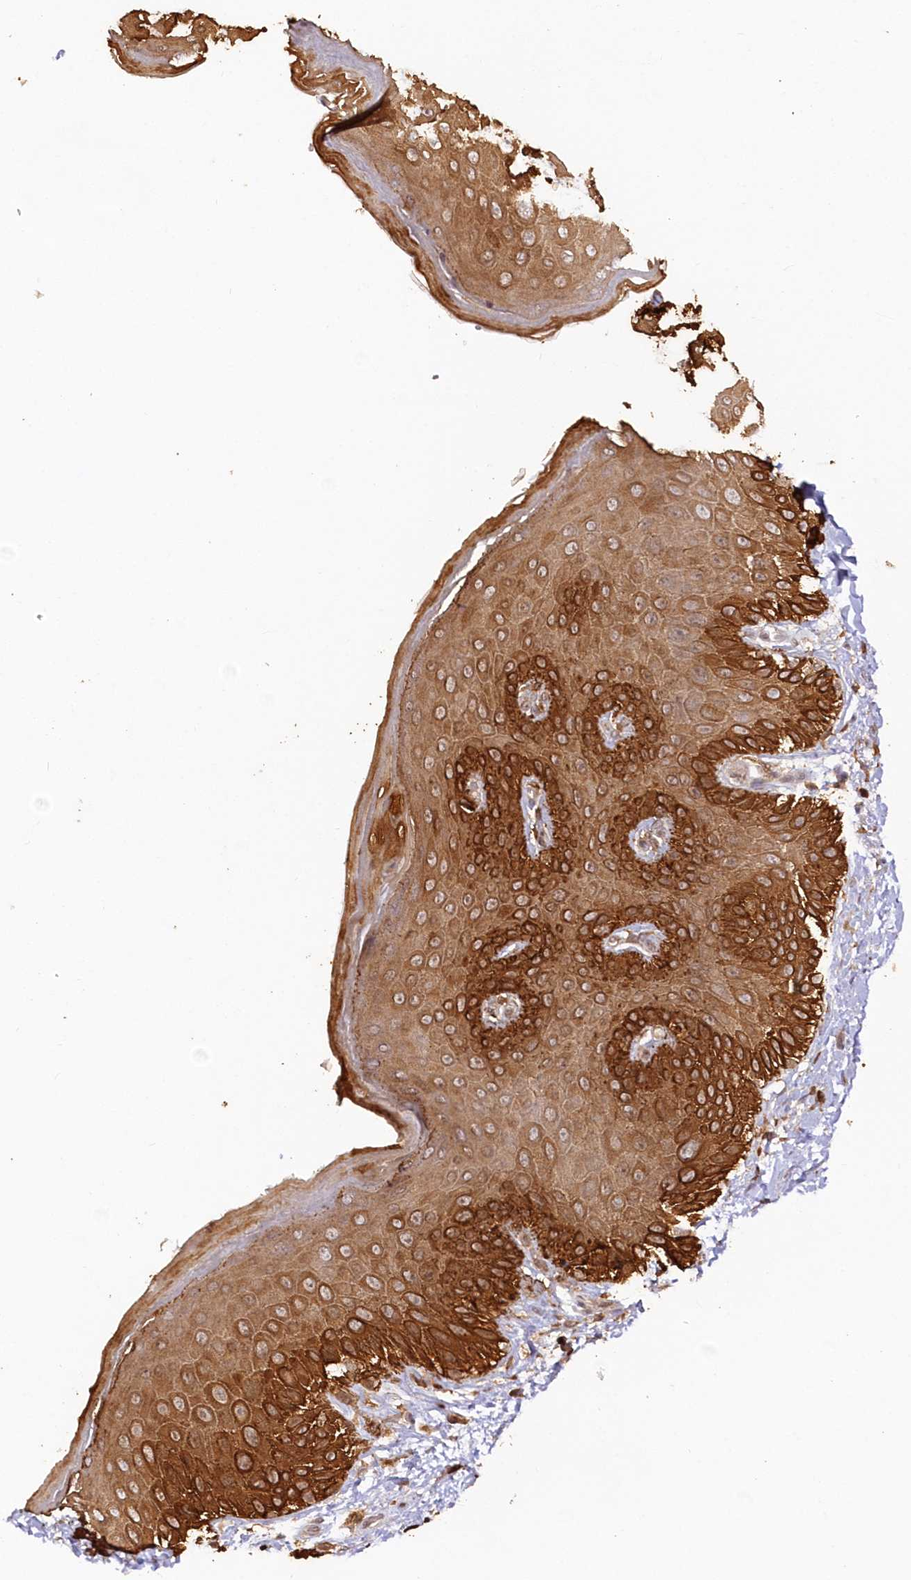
{"staining": {"intensity": "strong", "quantity": ">75%", "location": "cytoplasmic/membranous"}, "tissue": "skin", "cell_type": "Epidermal cells", "image_type": "normal", "snomed": [{"axis": "morphology", "description": "Normal tissue, NOS"}, {"axis": "topography", "description": "Anal"}], "caption": "The micrograph shows staining of unremarkable skin, revealing strong cytoplasmic/membranous protein staining (brown color) within epidermal cells.", "gene": "SNED1", "patient": {"sex": "male", "age": 44}}